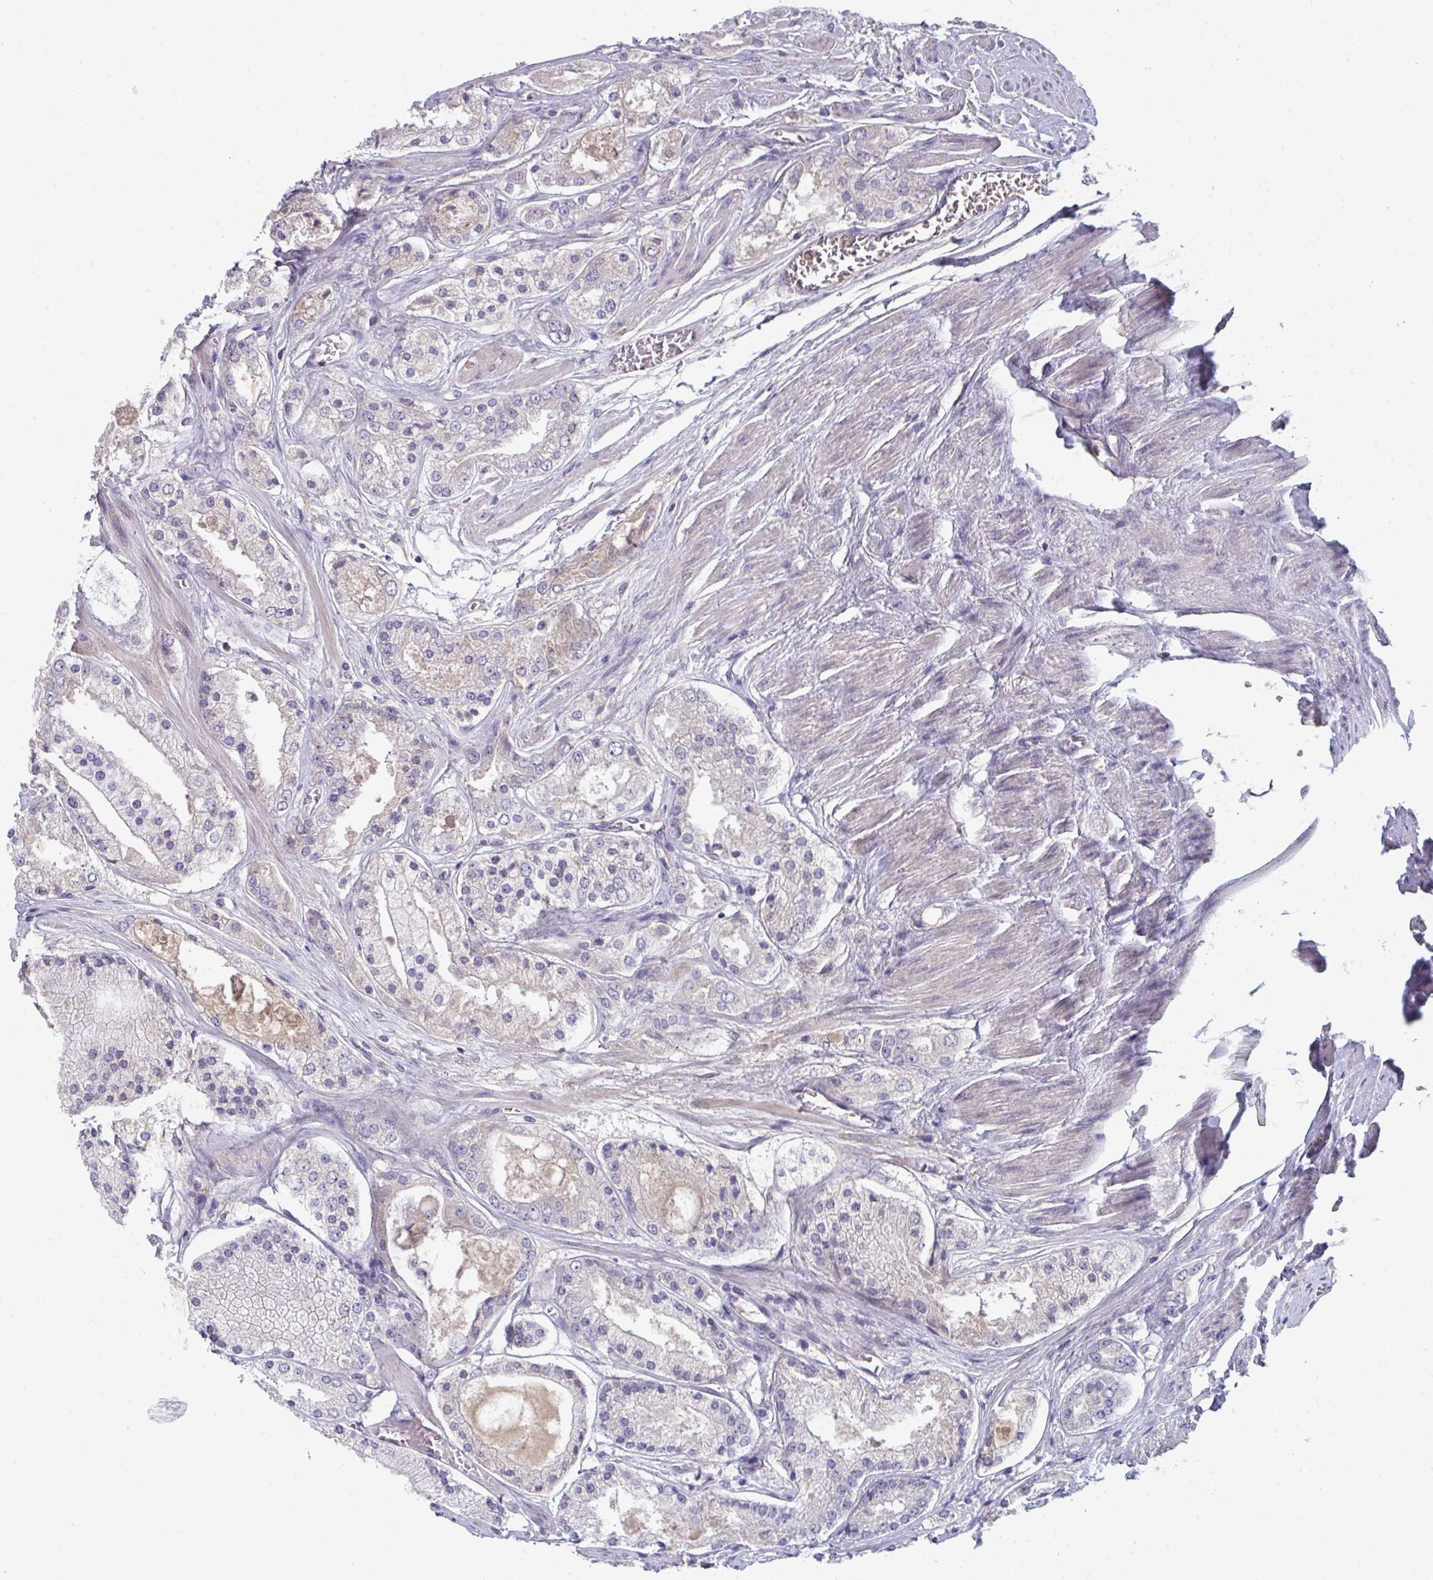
{"staining": {"intensity": "negative", "quantity": "none", "location": "none"}, "tissue": "prostate cancer", "cell_type": "Tumor cells", "image_type": "cancer", "snomed": [{"axis": "morphology", "description": "Adenocarcinoma, High grade"}, {"axis": "topography", "description": "Prostate"}], "caption": "High magnification brightfield microscopy of prostate cancer stained with DAB (3,3'-diaminobenzidine) (brown) and counterstained with hematoxylin (blue): tumor cells show no significant positivity. (DAB IHC visualized using brightfield microscopy, high magnification).", "gene": "HGFAC", "patient": {"sex": "male", "age": 67}}